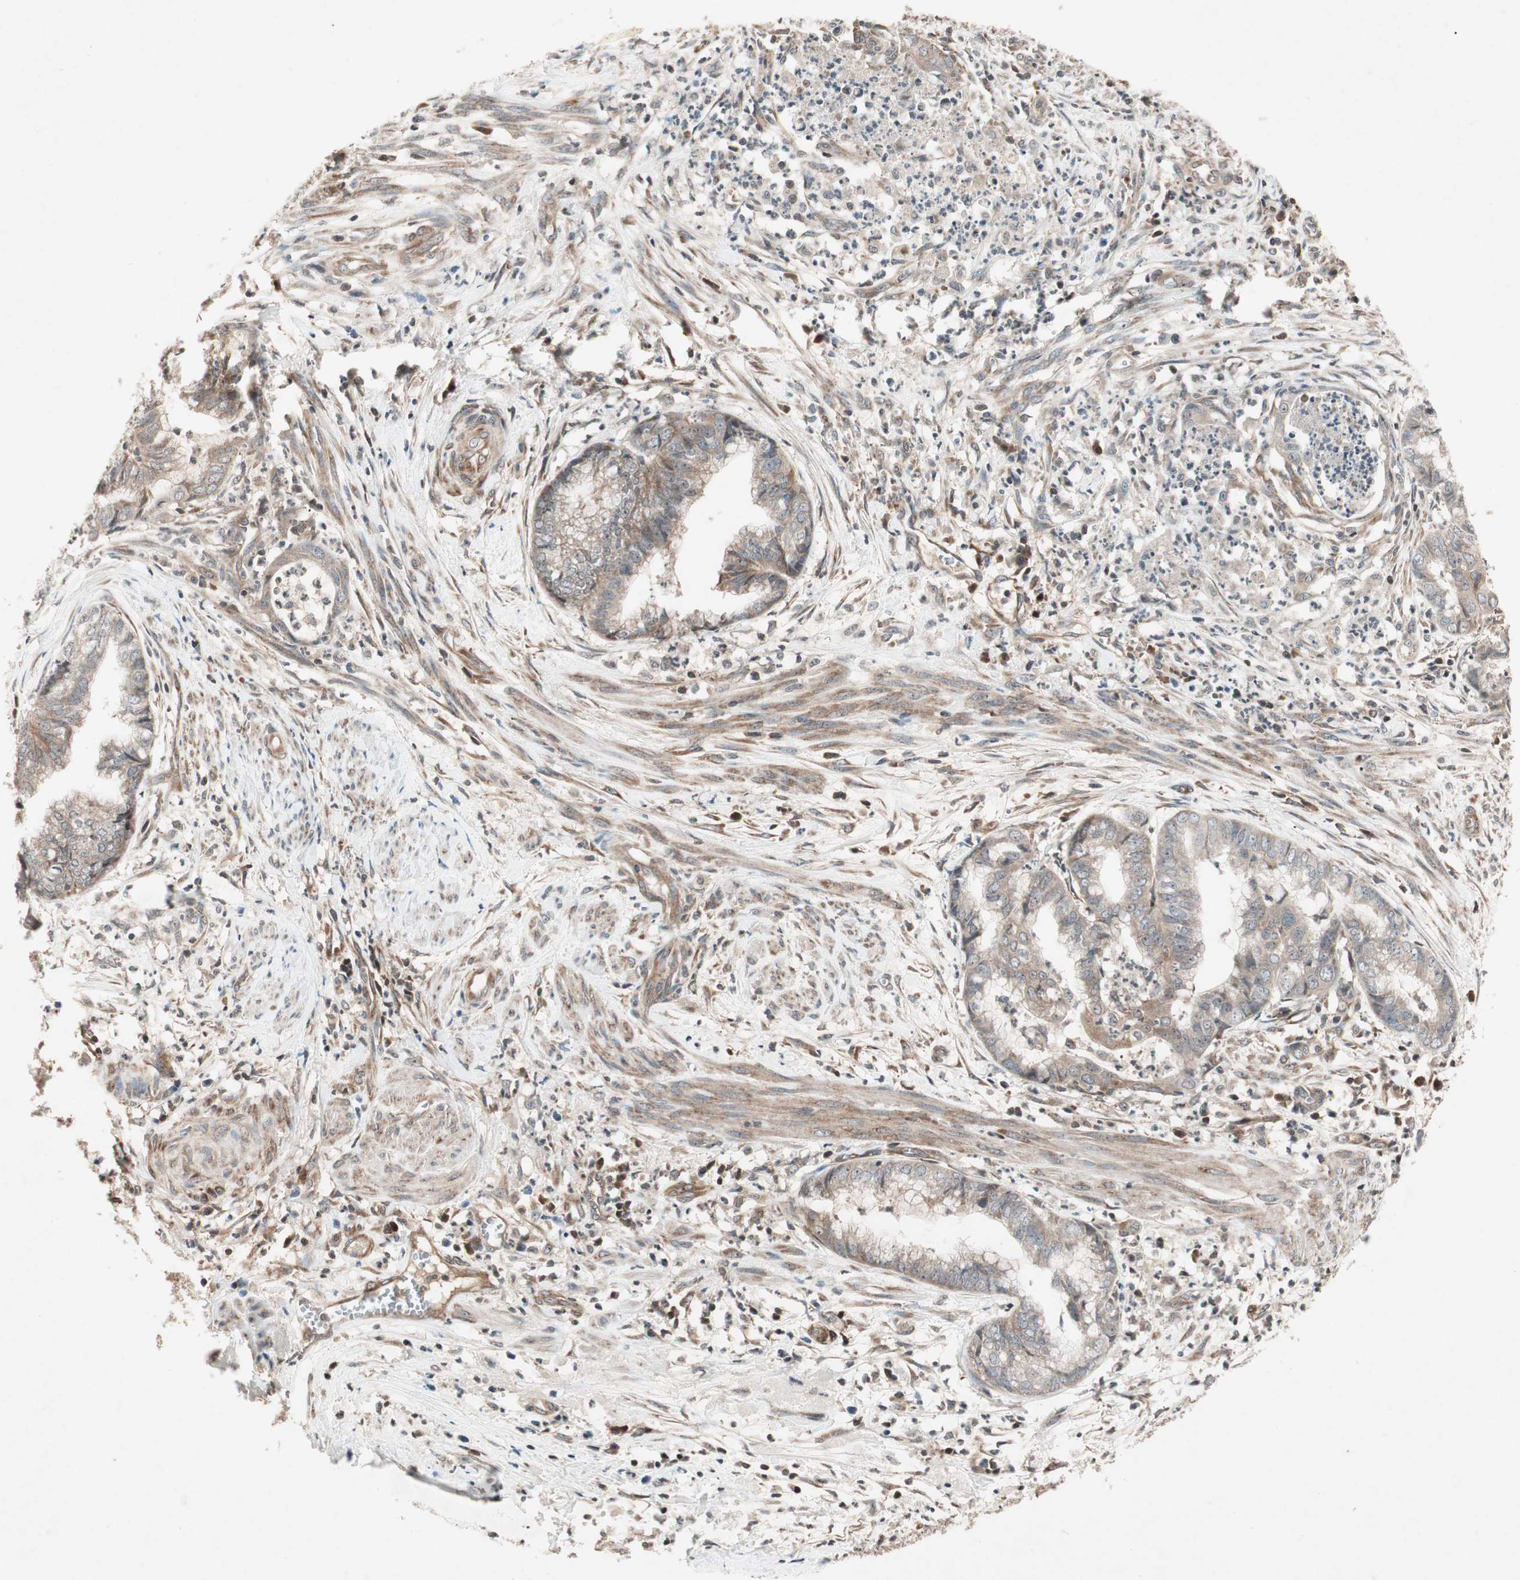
{"staining": {"intensity": "weak", "quantity": "<25%", "location": "cytoplasmic/membranous"}, "tissue": "endometrial cancer", "cell_type": "Tumor cells", "image_type": "cancer", "snomed": [{"axis": "morphology", "description": "Necrosis, NOS"}, {"axis": "morphology", "description": "Adenocarcinoma, NOS"}, {"axis": "topography", "description": "Endometrium"}], "caption": "Human endometrial cancer (adenocarcinoma) stained for a protein using immunohistochemistry exhibits no staining in tumor cells.", "gene": "IRS1", "patient": {"sex": "female", "age": 79}}